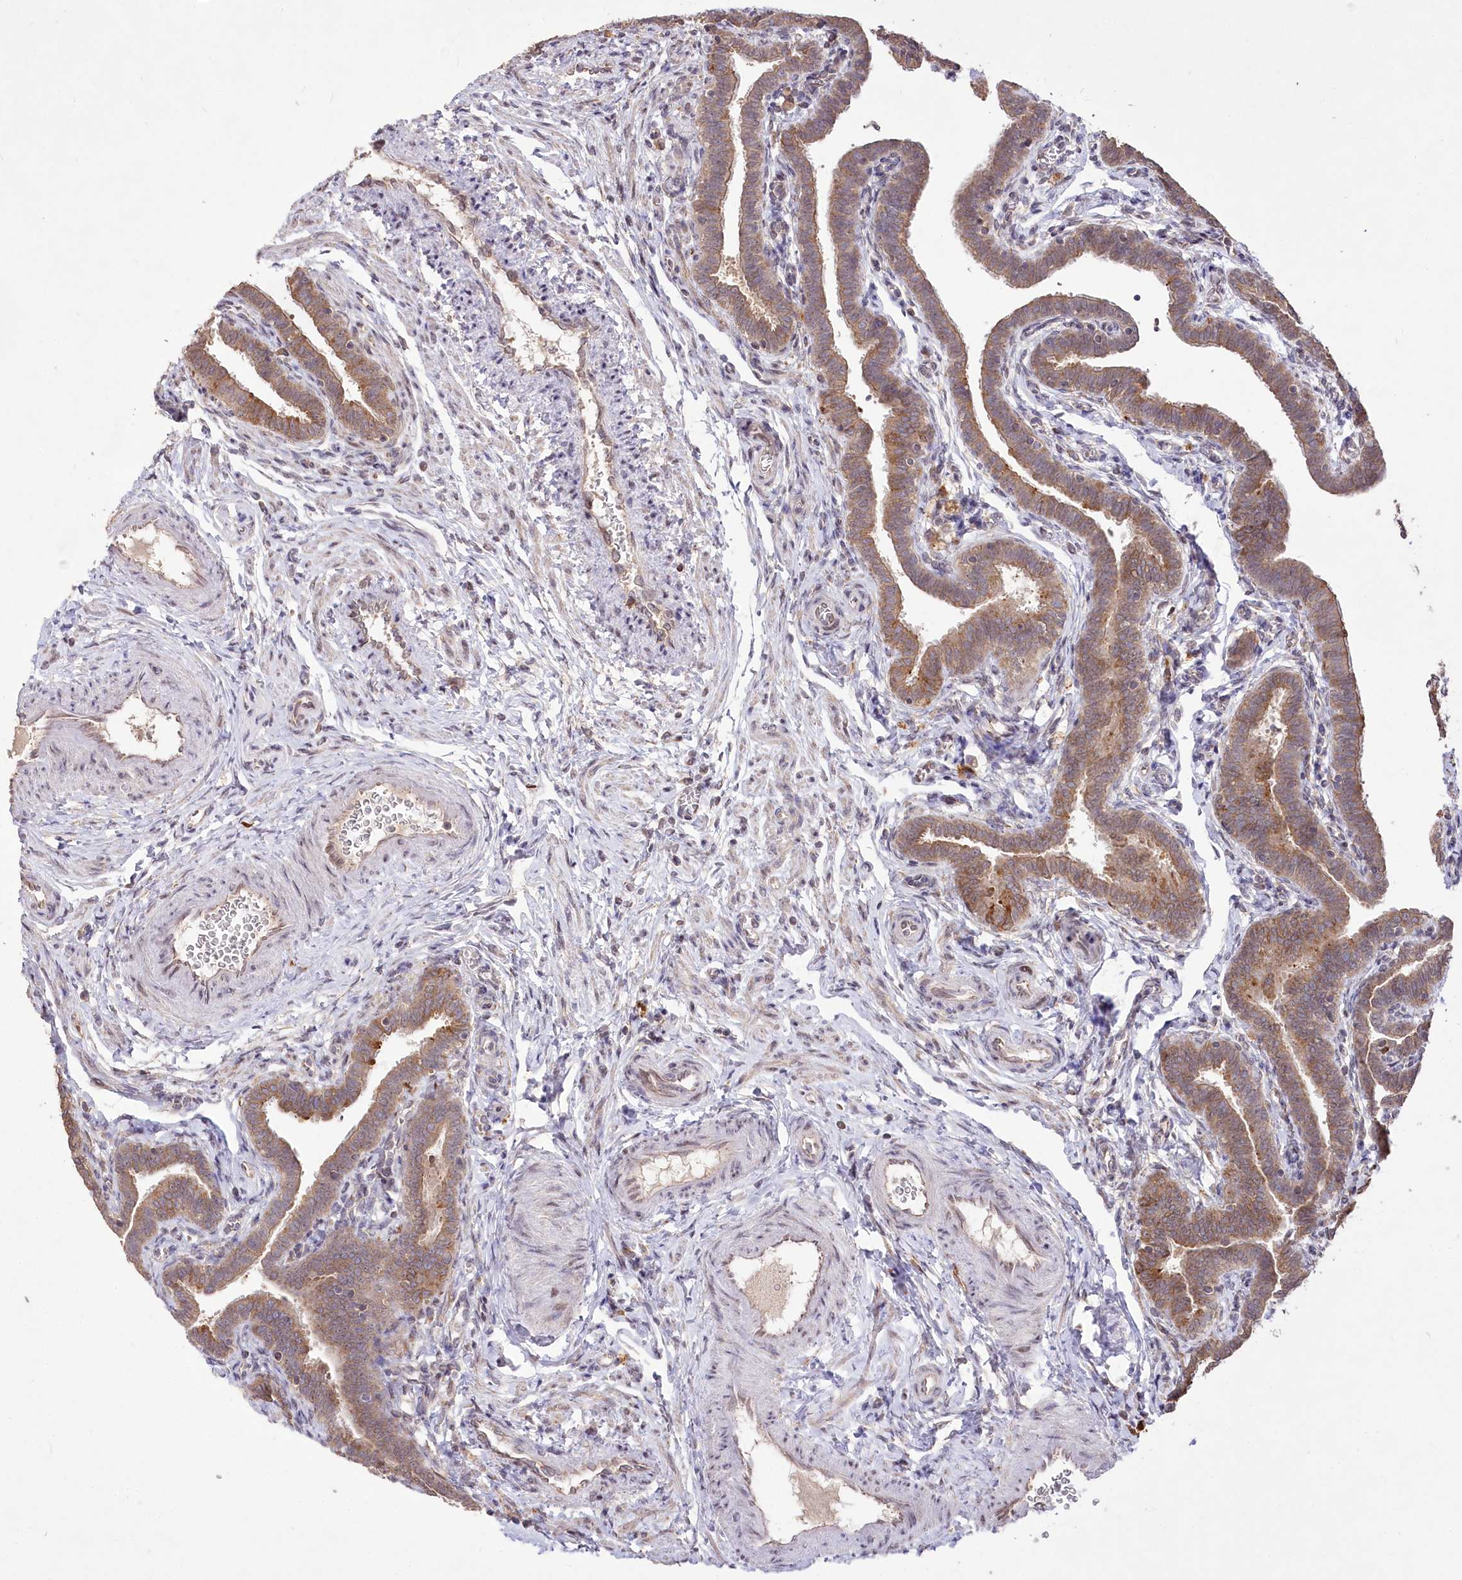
{"staining": {"intensity": "strong", "quantity": ">75%", "location": "cytoplasmic/membranous"}, "tissue": "fallopian tube", "cell_type": "Glandular cells", "image_type": "normal", "snomed": [{"axis": "morphology", "description": "Normal tissue, NOS"}, {"axis": "topography", "description": "Fallopian tube"}], "caption": "Immunohistochemistry (IHC) staining of normal fallopian tube, which reveals high levels of strong cytoplasmic/membranous positivity in approximately >75% of glandular cells indicating strong cytoplasmic/membranous protein positivity. The staining was performed using DAB (brown) for protein detection and nuclei were counterstained in hematoxylin (blue).", "gene": "STT3B", "patient": {"sex": "female", "age": 36}}